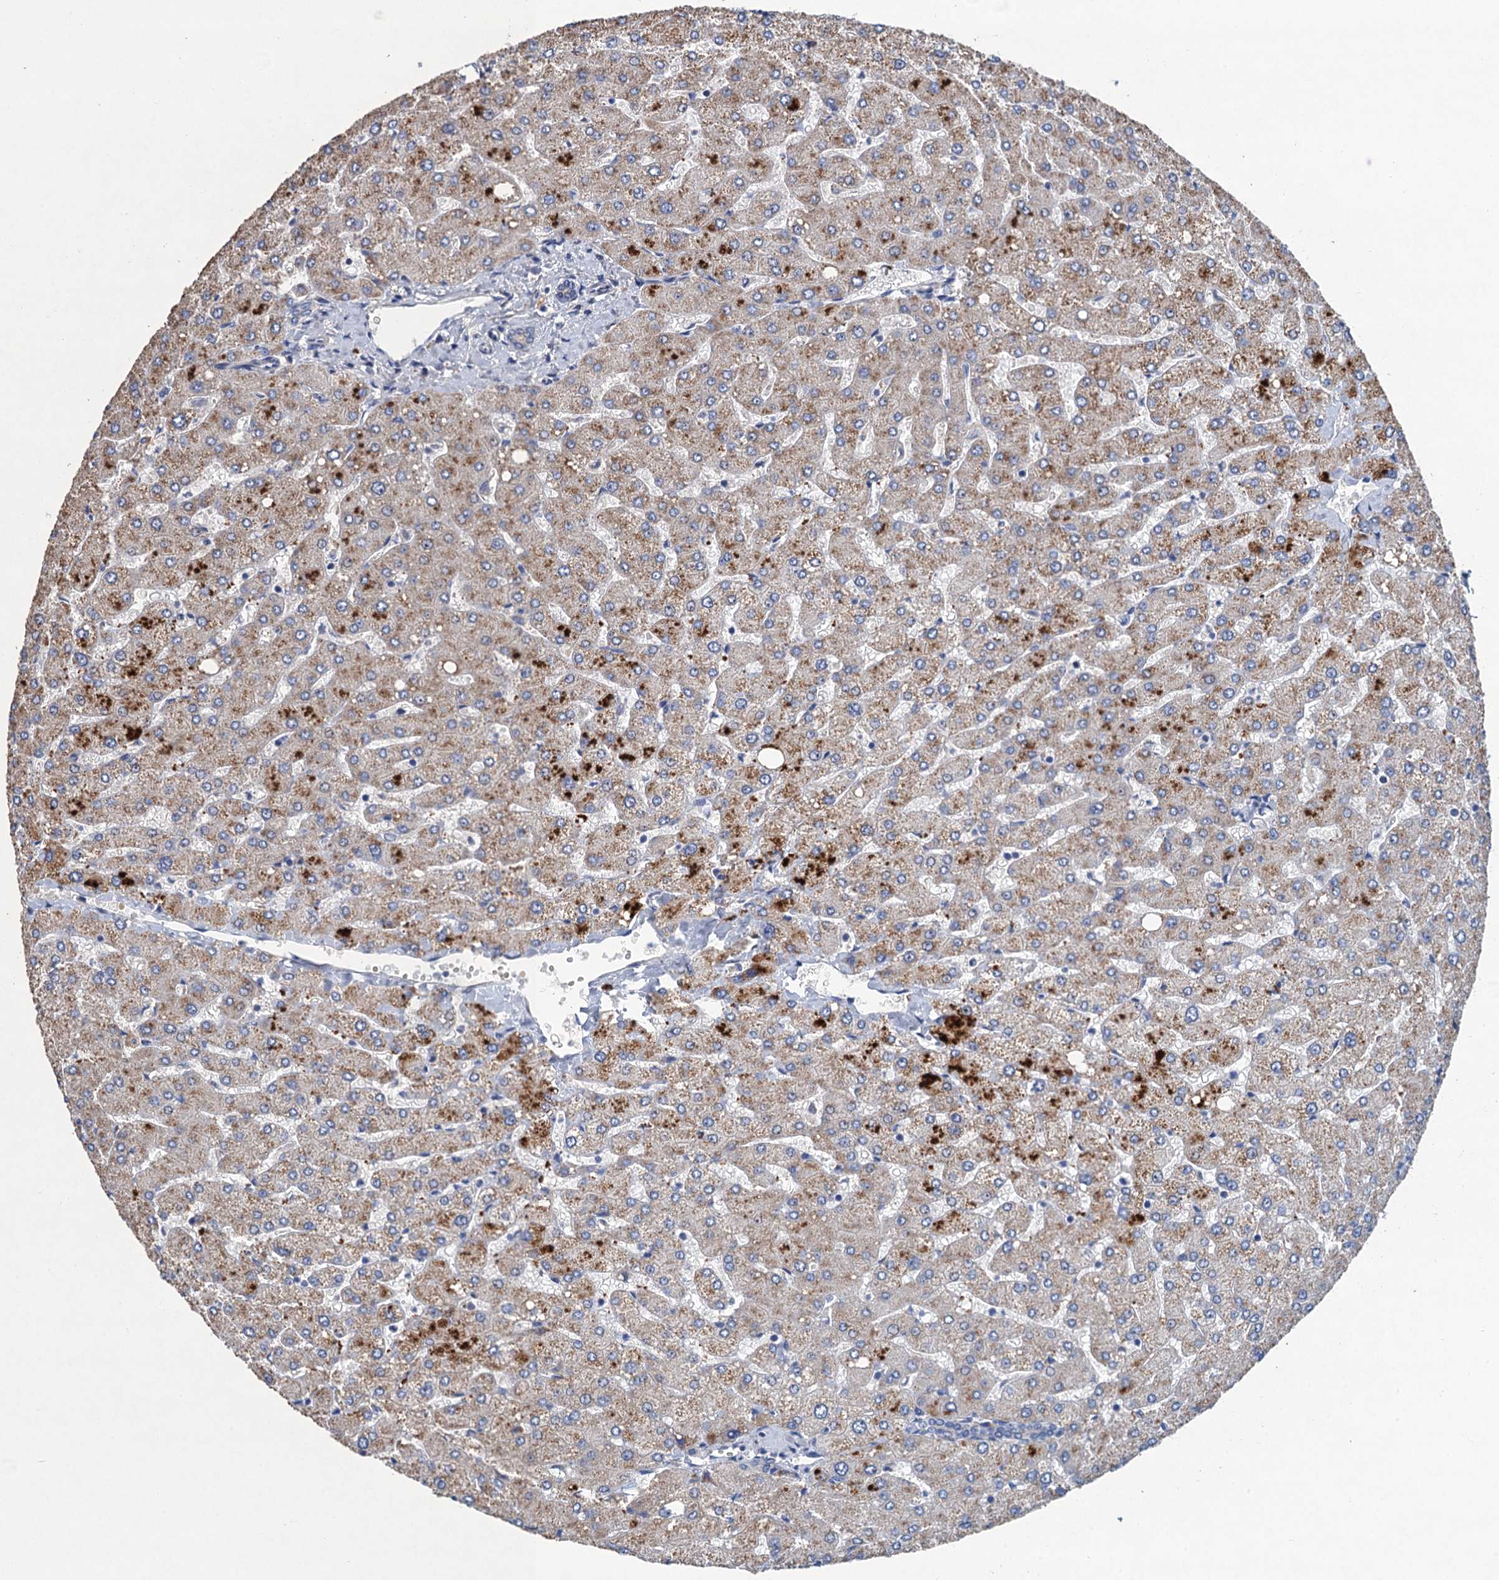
{"staining": {"intensity": "negative", "quantity": "none", "location": "none"}, "tissue": "liver", "cell_type": "Cholangiocytes", "image_type": "normal", "snomed": [{"axis": "morphology", "description": "Normal tissue, NOS"}, {"axis": "topography", "description": "Liver"}], "caption": "Liver stained for a protein using IHC reveals no expression cholangiocytes.", "gene": "TRAF7", "patient": {"sex": "male", "age": 55}}